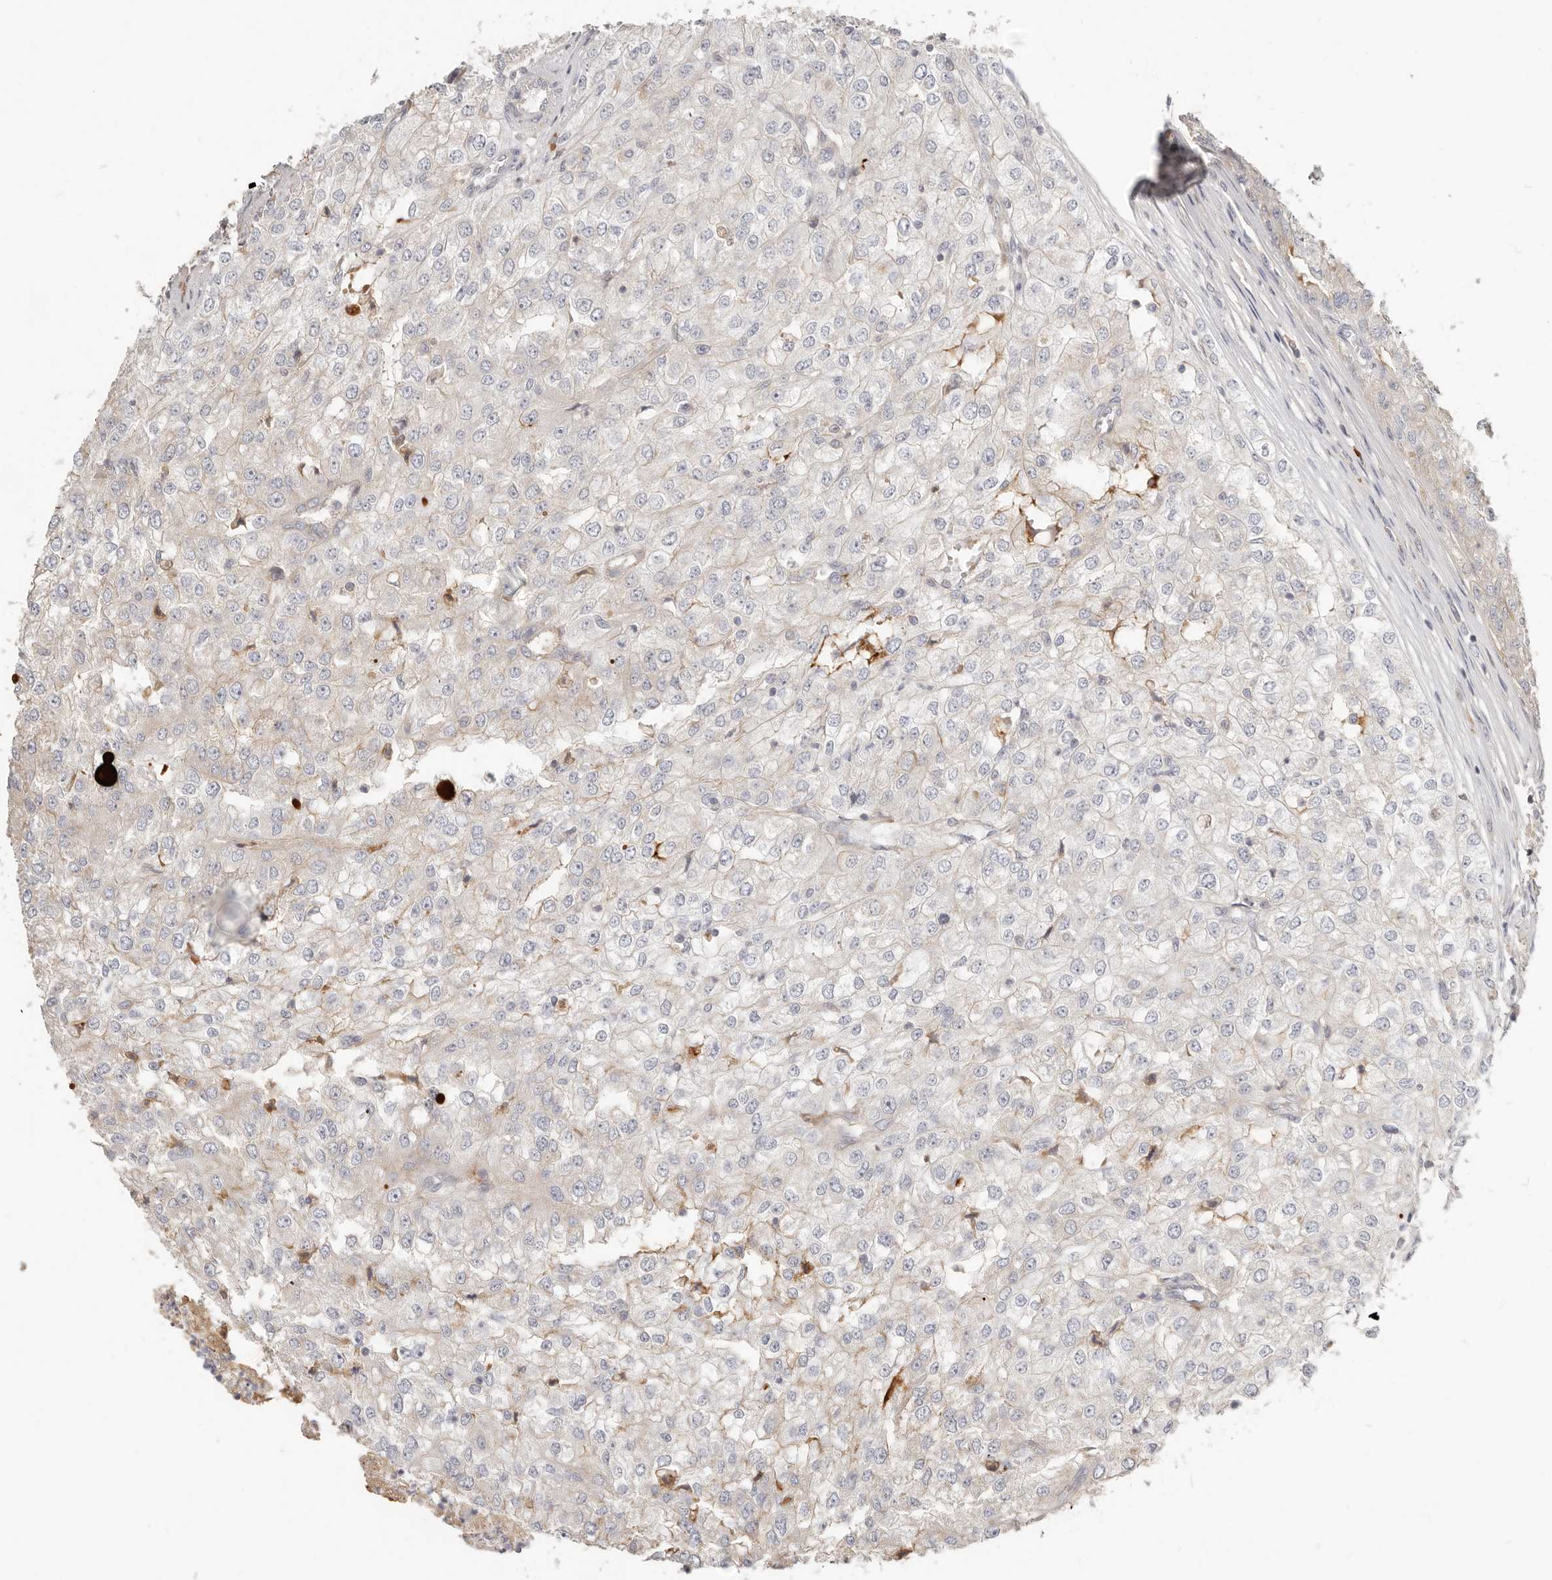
{"staining": {"intensity": "negative", "quantity": "none", "location": "none"}, "tissue": "renal cancer", "cell_type": "Tumor cells", "image_type": "cancer", "snomed": [{"axis": "morphology", "description": "Adenocarcinoma, NOS"}, {"axis": "topography", "description": "Kidney"}], "caption": "Micrograph shows no protein positivity in tumor cells of renal cancer (adenocarcinoma) tissue. (DAB (3,3'-diaminobenzidine) IHC with hematoxylin counter stain).", "gene": "MTFR2", "patient": {"sex": "female", "age": 54}}